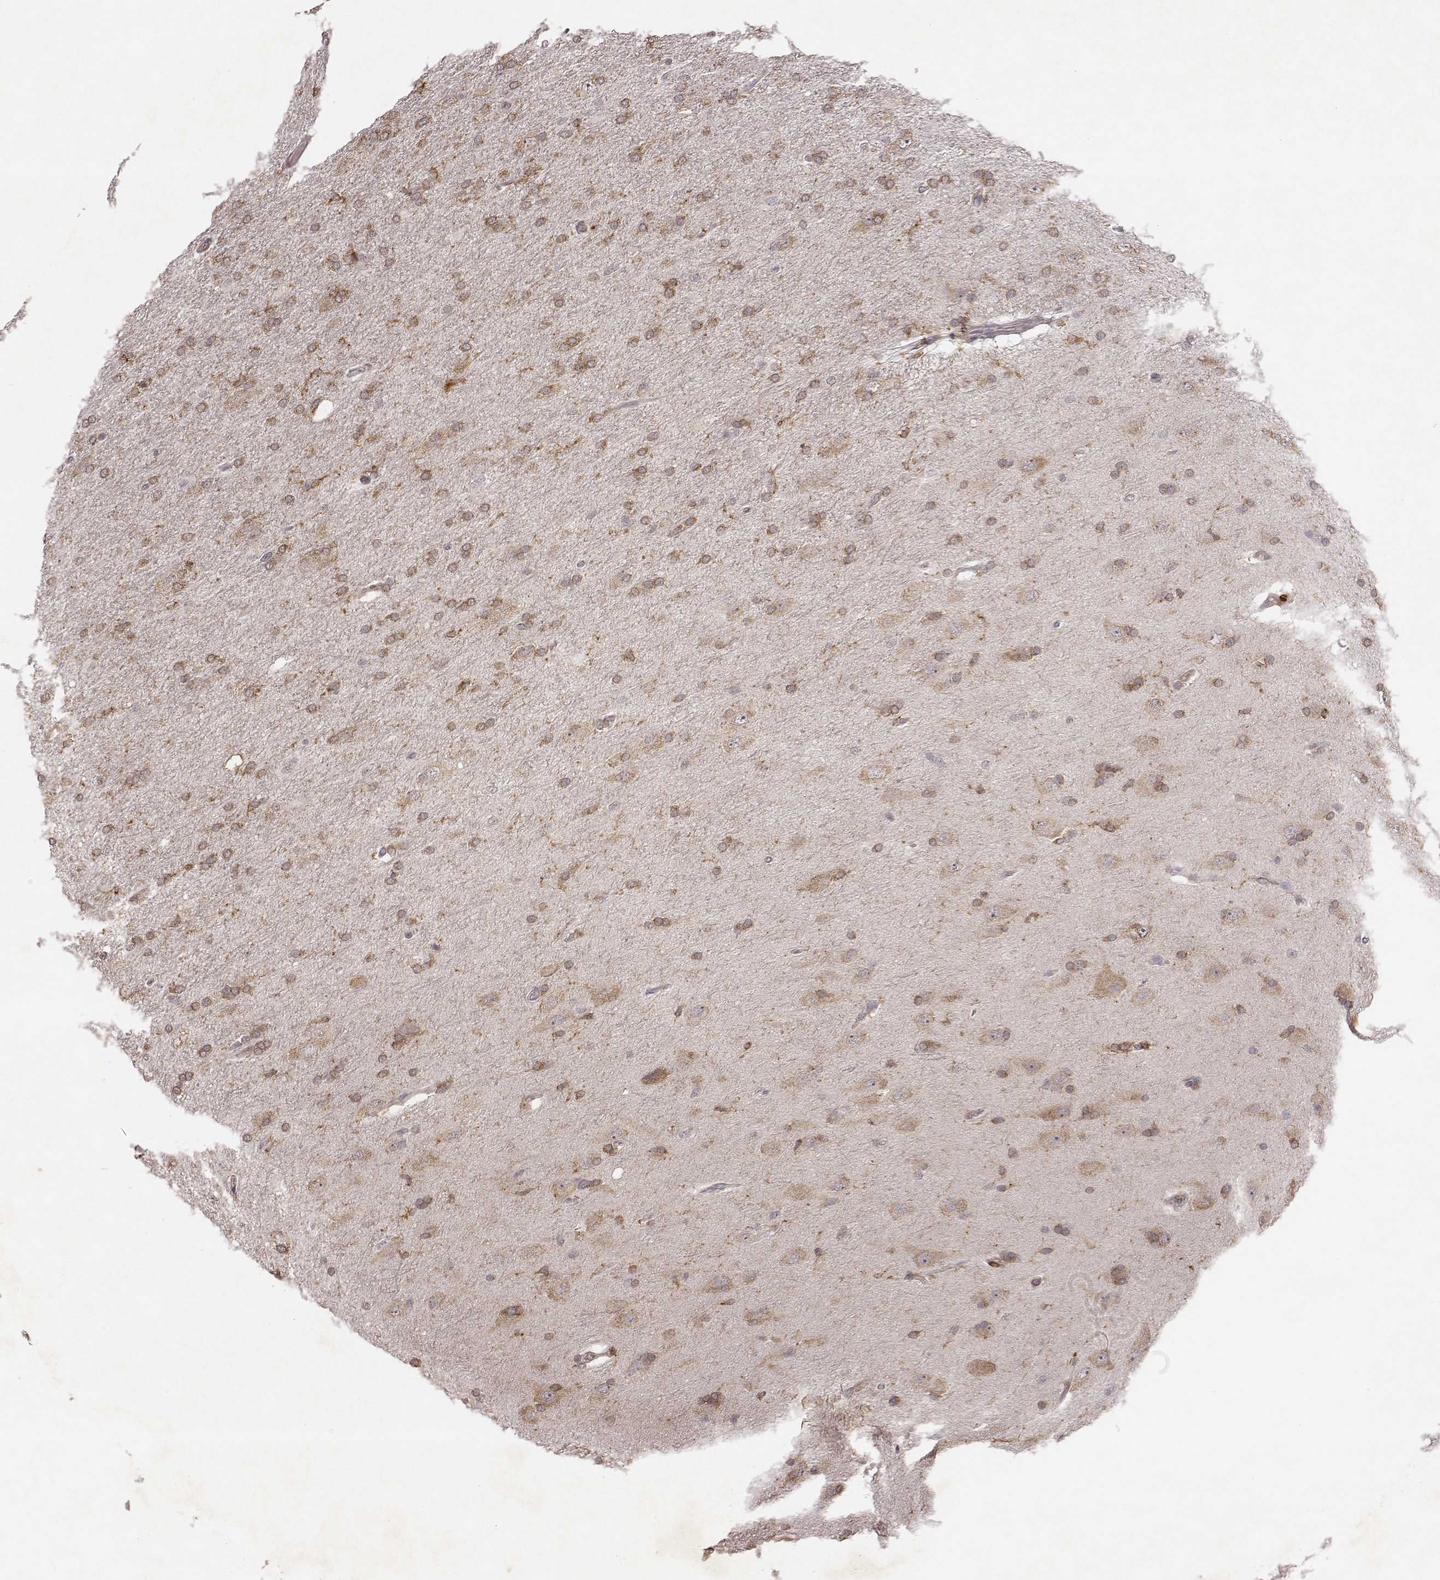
{"staining": {"intensity": "moderate", "quantity": ">75%", "location": "cytoplasmic/membranous"}, "tissue": "glioma", "cell_type": "Tumor cells", "image_type": "cancer", "snomed": [{"axis": "morphology", "description": "Glioma, malignant, High grade"}, {"axis": "topography", "description": "Cerebral cortex"}], "caption": "This micrograph reveals immunohistochemistry (IHC) staining of malignant glioma (high-grade), with medium moderate cytoplasmic/membranous positivity in approximately >75% of tumor cells.", "gene": "PILRA", "patient": {"sex": "male", "age": 70}}